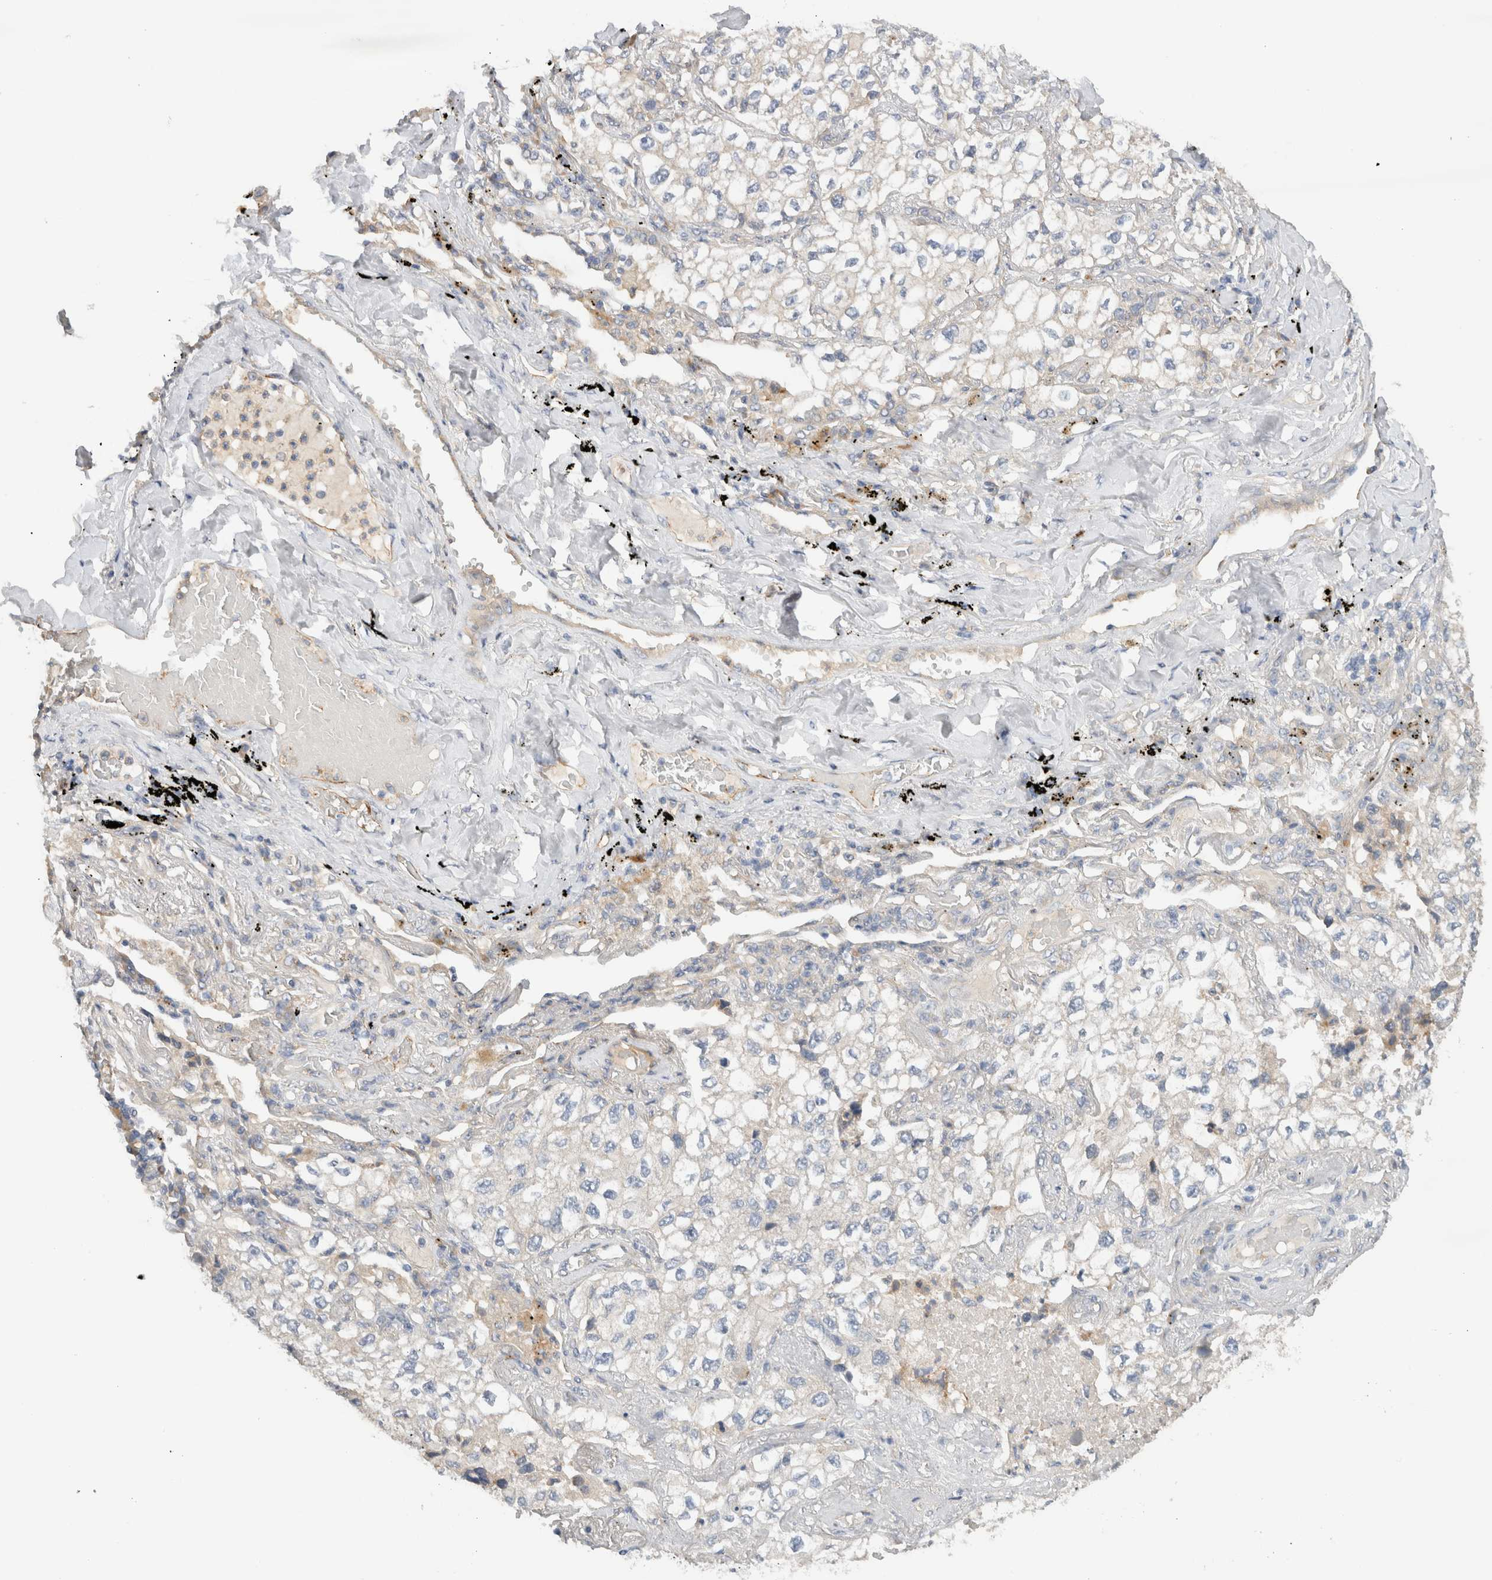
{"staining": {"intensity": "negative", "quantity": "none", "location": "none"}, "tissue": "lung cancer", "cell_type": "Tumor cells", "image_type": "cancer", "snomed": [{"axis": "morphology", "description": "Adenocarcinoma, NOS"}, {"axis": "topography", "description": "Lung"}], "caption": "Photomicrograph shows no significant protein expression in tumor cells of adenocarcinoma (lung).", "gene": "SGK3", "patient": {"sex": "male", "age": 63}}